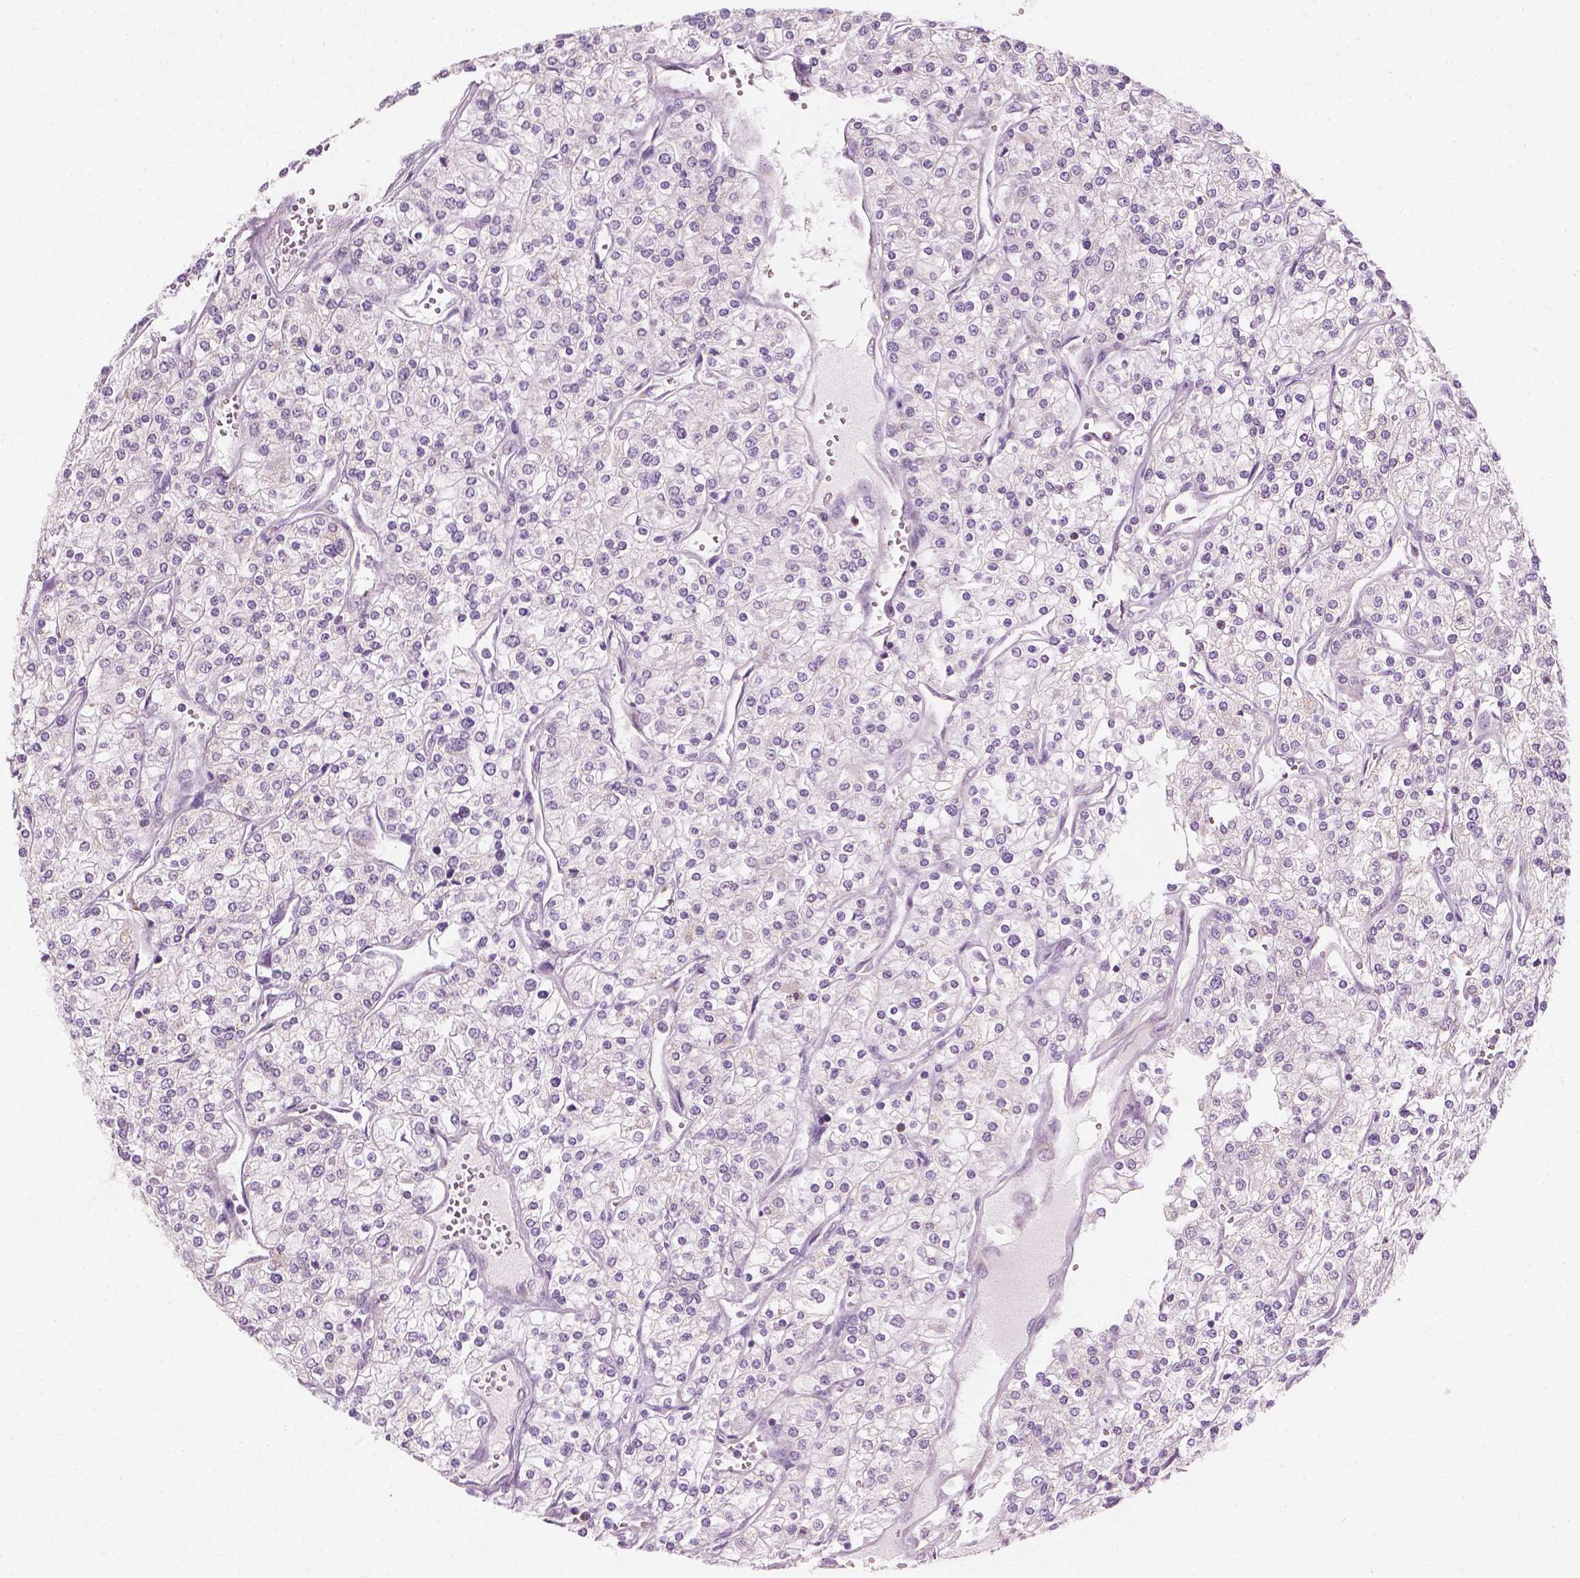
{"staining": {"intensity": "negative", "quantity": "none", "location": "none"}, "tissue": "renal cancer", "cell_type": "Tumor cells", "image_type": "cancer", "snomed": [{"axis": "morphology", "description": "Adenocarcinoma, NOS"}, {"axis": "topography", "description": "Kidney"}], "caption": "An image of renal adenocarcinoma stained for a protein demonstrates no brown staining in tumor cells.", "gene": "CFAP126", "patient": {"sex": "male", "age": 80}}